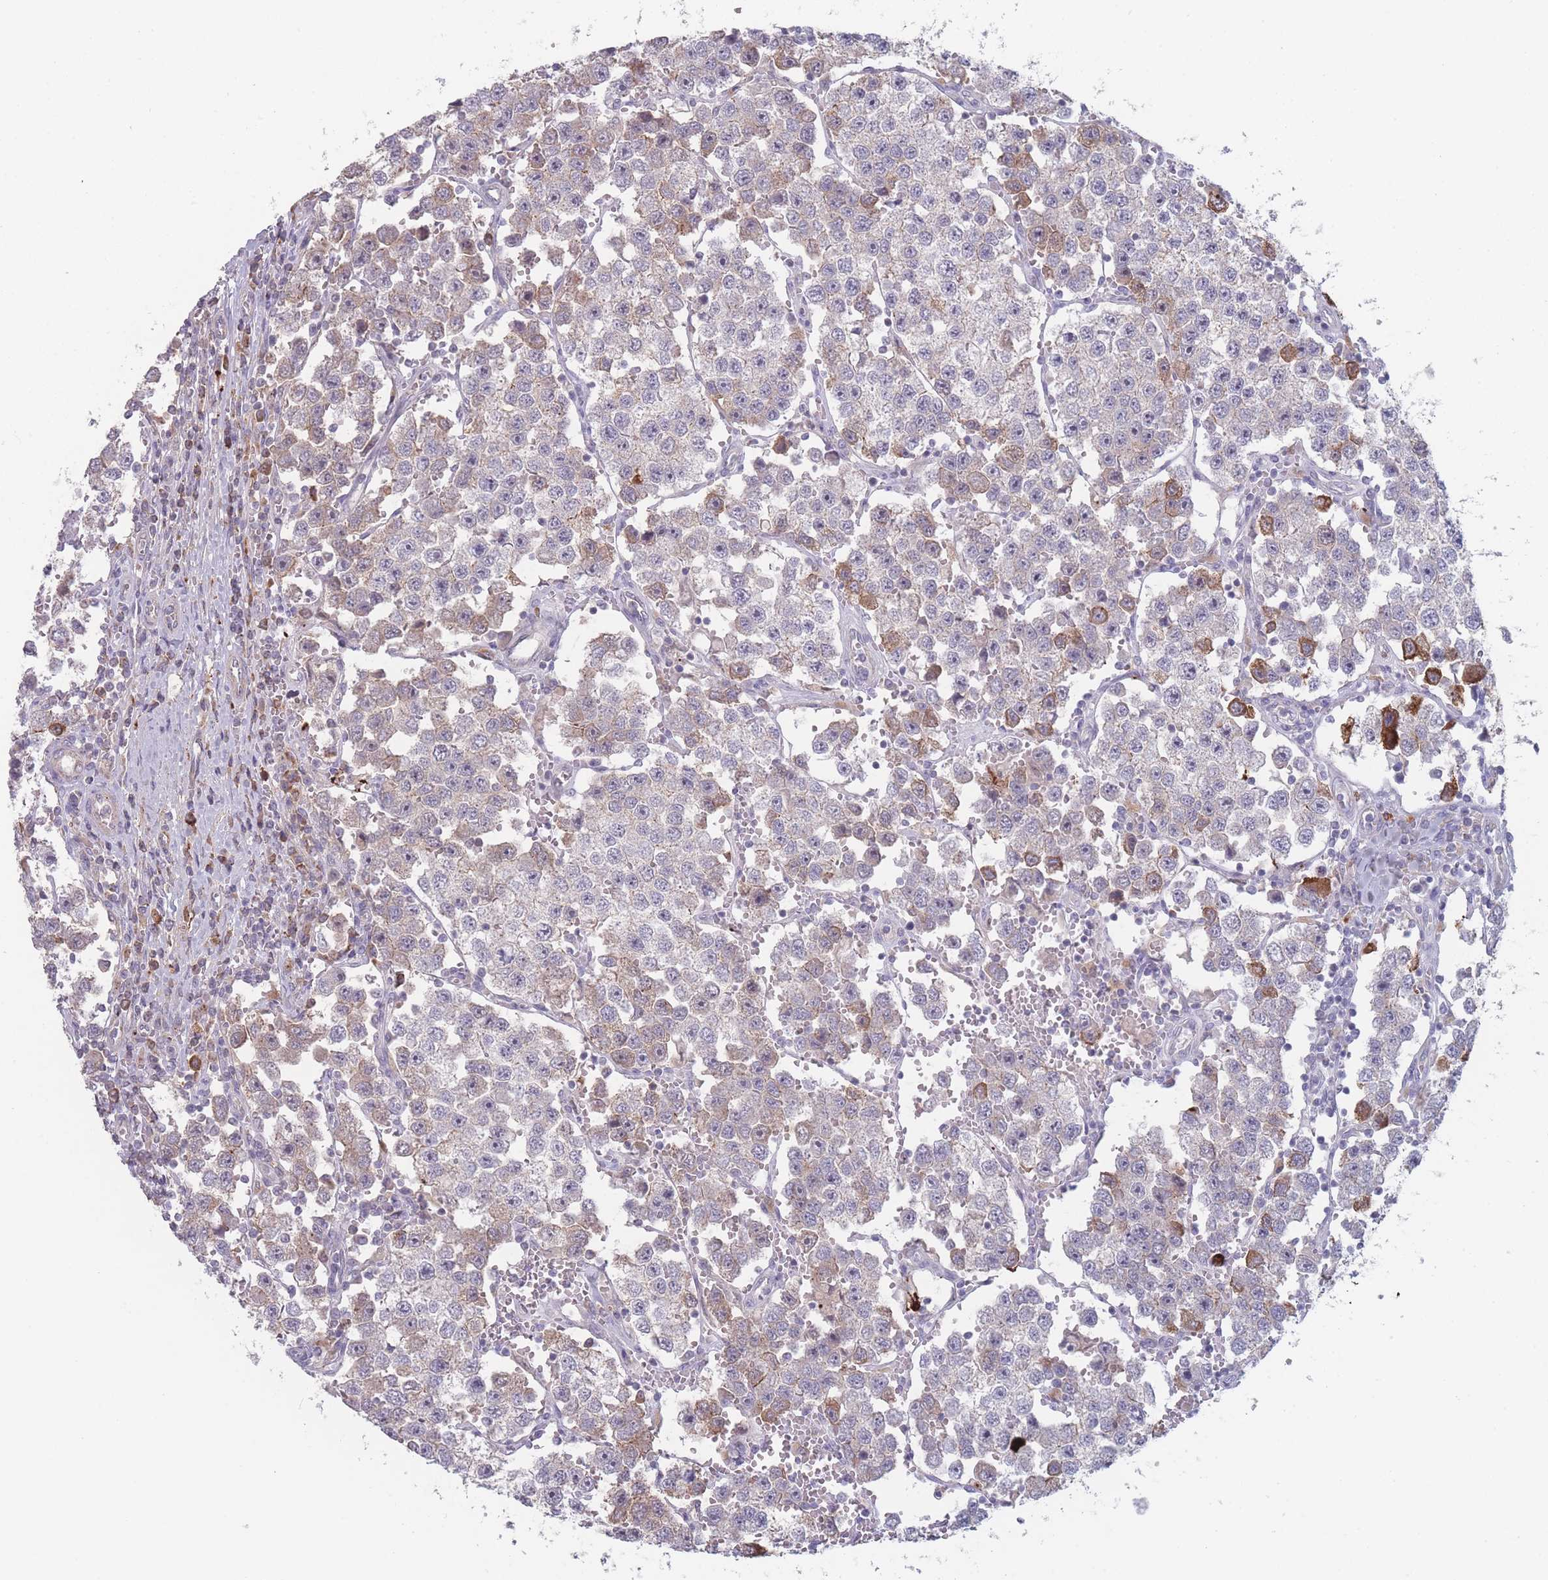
{"staining": {"intensity": "strong", "quantity": "<25%", "location": "cytoplasmic/membranous"}, "tissue": "testis cancer", "cell_type": "Tumor cells", "image_type": "cancer", "snomed": [{"axis": "morphology", "description": "Seminoma, NOS"}, {"axis": "topography", "description": "Testis"}], "caption": "Tumor cells exhibit medium levels of strong cytoplasmic/membranous positivity in about <25% of cells in human testis cancer. Nuclei are stained in blue.", "gene": "TMEM232", "patient": {"sex": "male", "age": 37}}